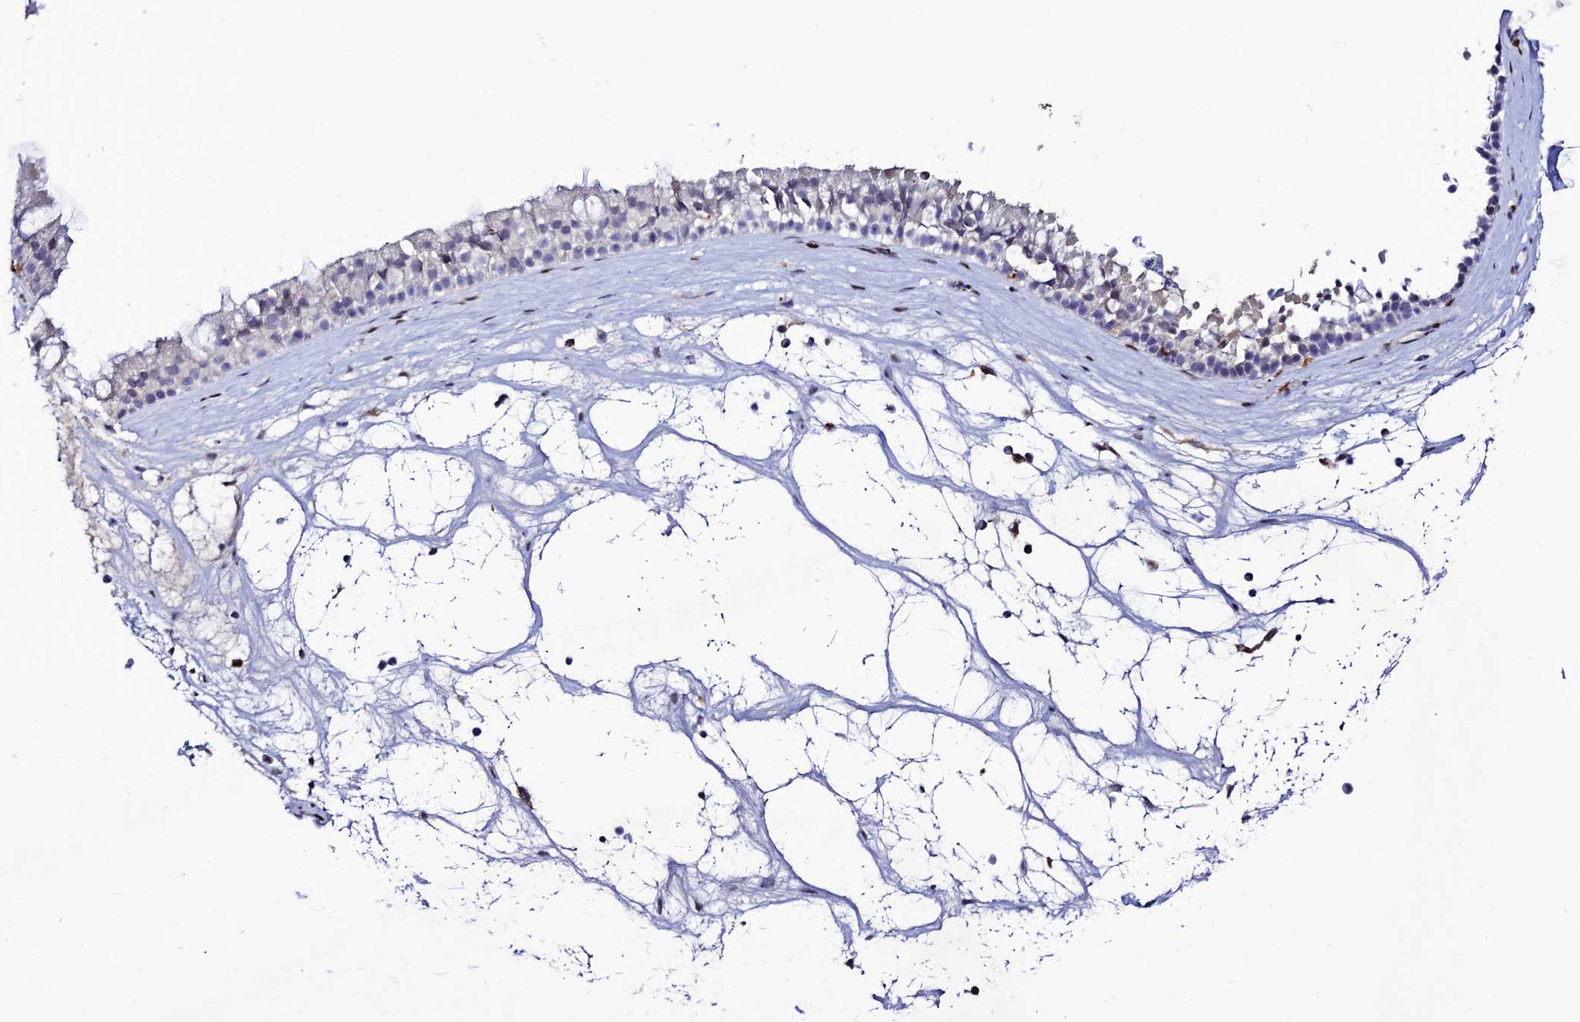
{"staining": {"intensity": "negative", "quantity": "none", "location": "none"}, "tissue": "nasopharynx", "cell_type": "Respiratory epithelial cells", "image_type": "normal", "snomed": [{"axis": "morphology", "description": "Normal tissue, NOS"}, {"axis": "topography", "description": "Nasopharynx"}], "caption": "A high-resolution histopathology image shows IHC staining of unremarkable nasopharynx, which demonstrates no significant staining in respiratory epithelial cells.", "gene": "HIC1", "patient": {"sex": "male", "age": 64}}